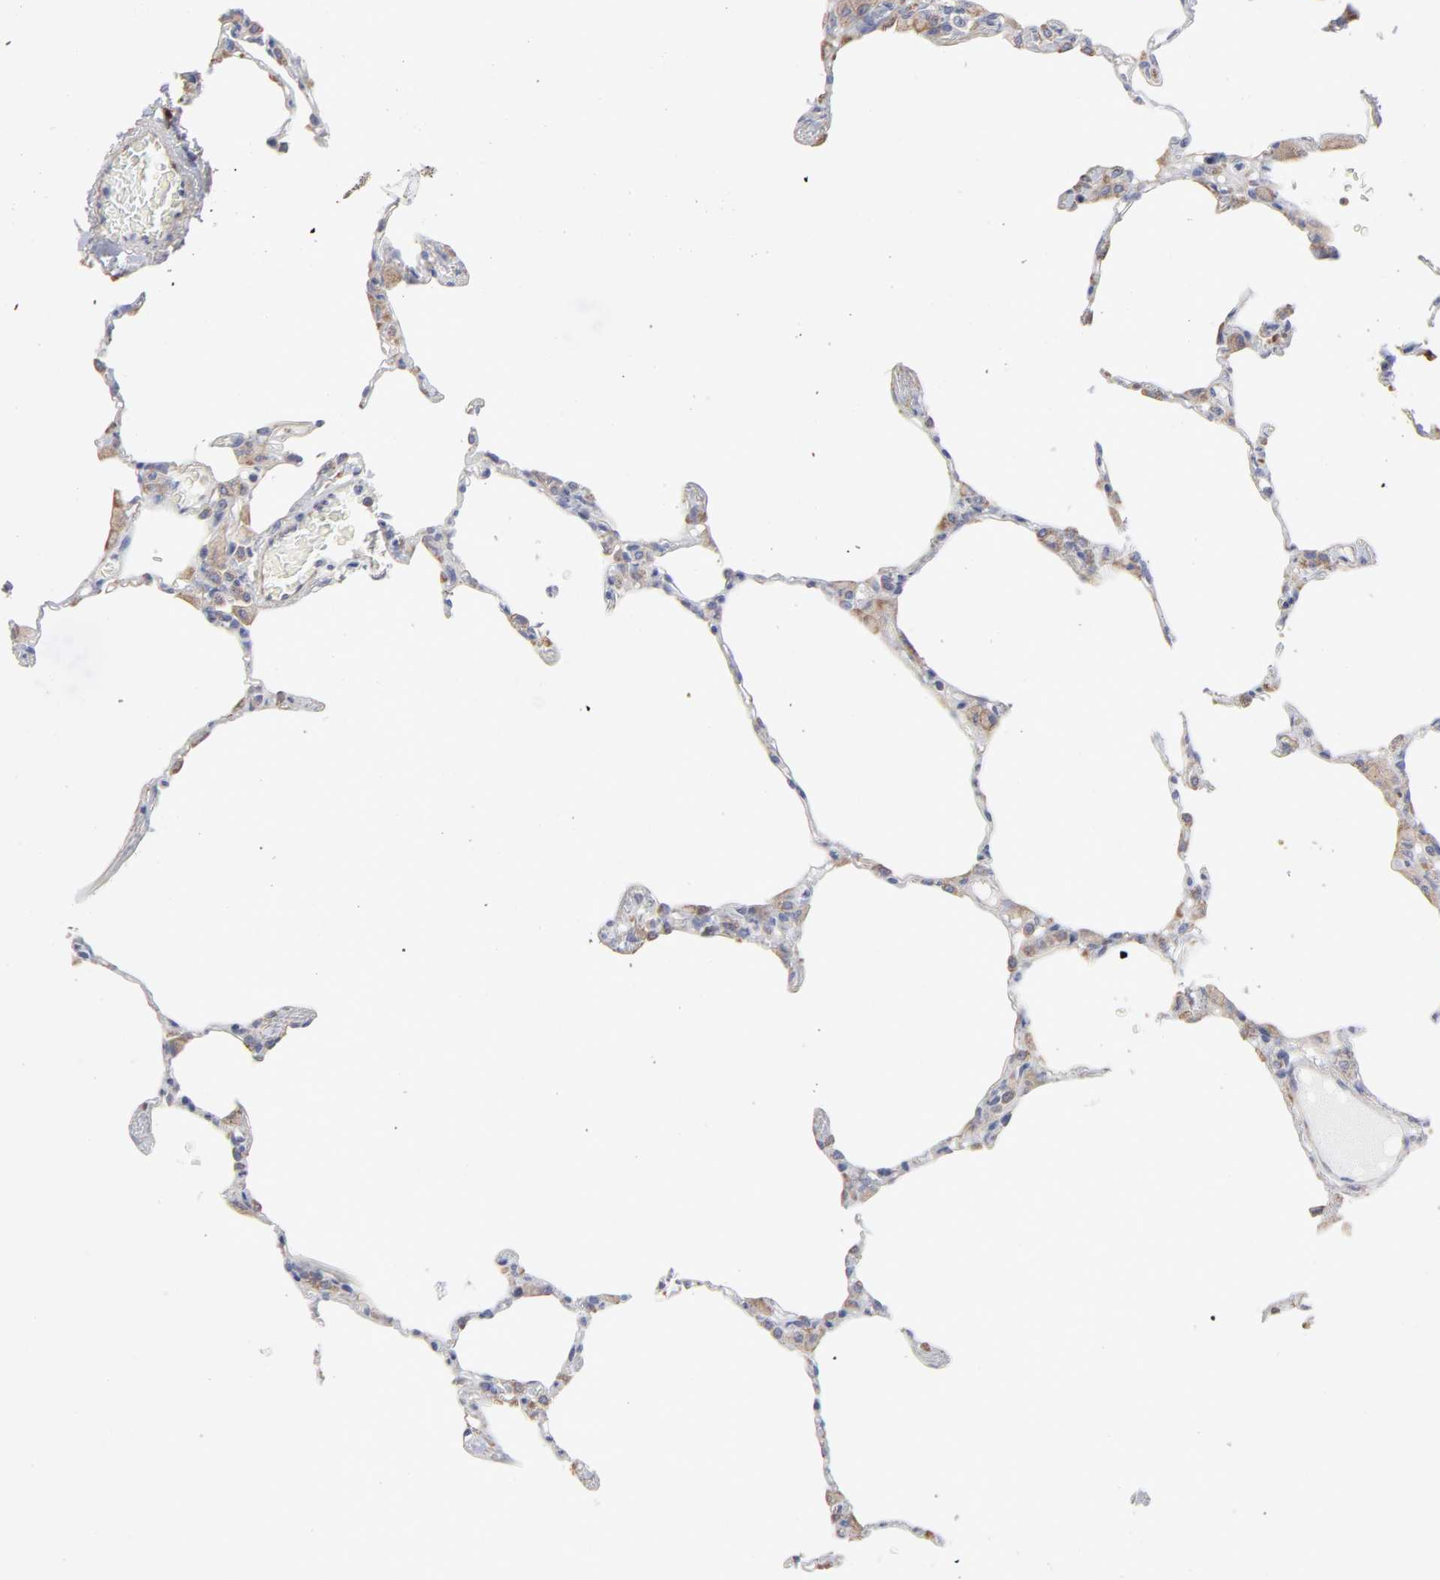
{"staining": {"intensity": "moderate", "quantity": "25%-75%", "location": "cytoplasmic/membranous"}, "tissue": "lung", "cell_type": "Alveolar cells", "image_type": "normal", "snomed": [{"axis": "morphology", "description": "Normal tissue, NOS"}, {"axis": "topography", "description": "Lung"}], "caption": "Alveolar cells reveal medium levels of moderate cytoplasmic/membranous expression in approximately 25%-75% of cells in benign lung. The staining is performed using DAB (3,3'-diaminobenzidine) brown chromogen to label protein expression. The nuclei are counter-stained blue using hematoxylin.", "gene": "RPL3", "patient": {"sex": "female", "age": 49}}